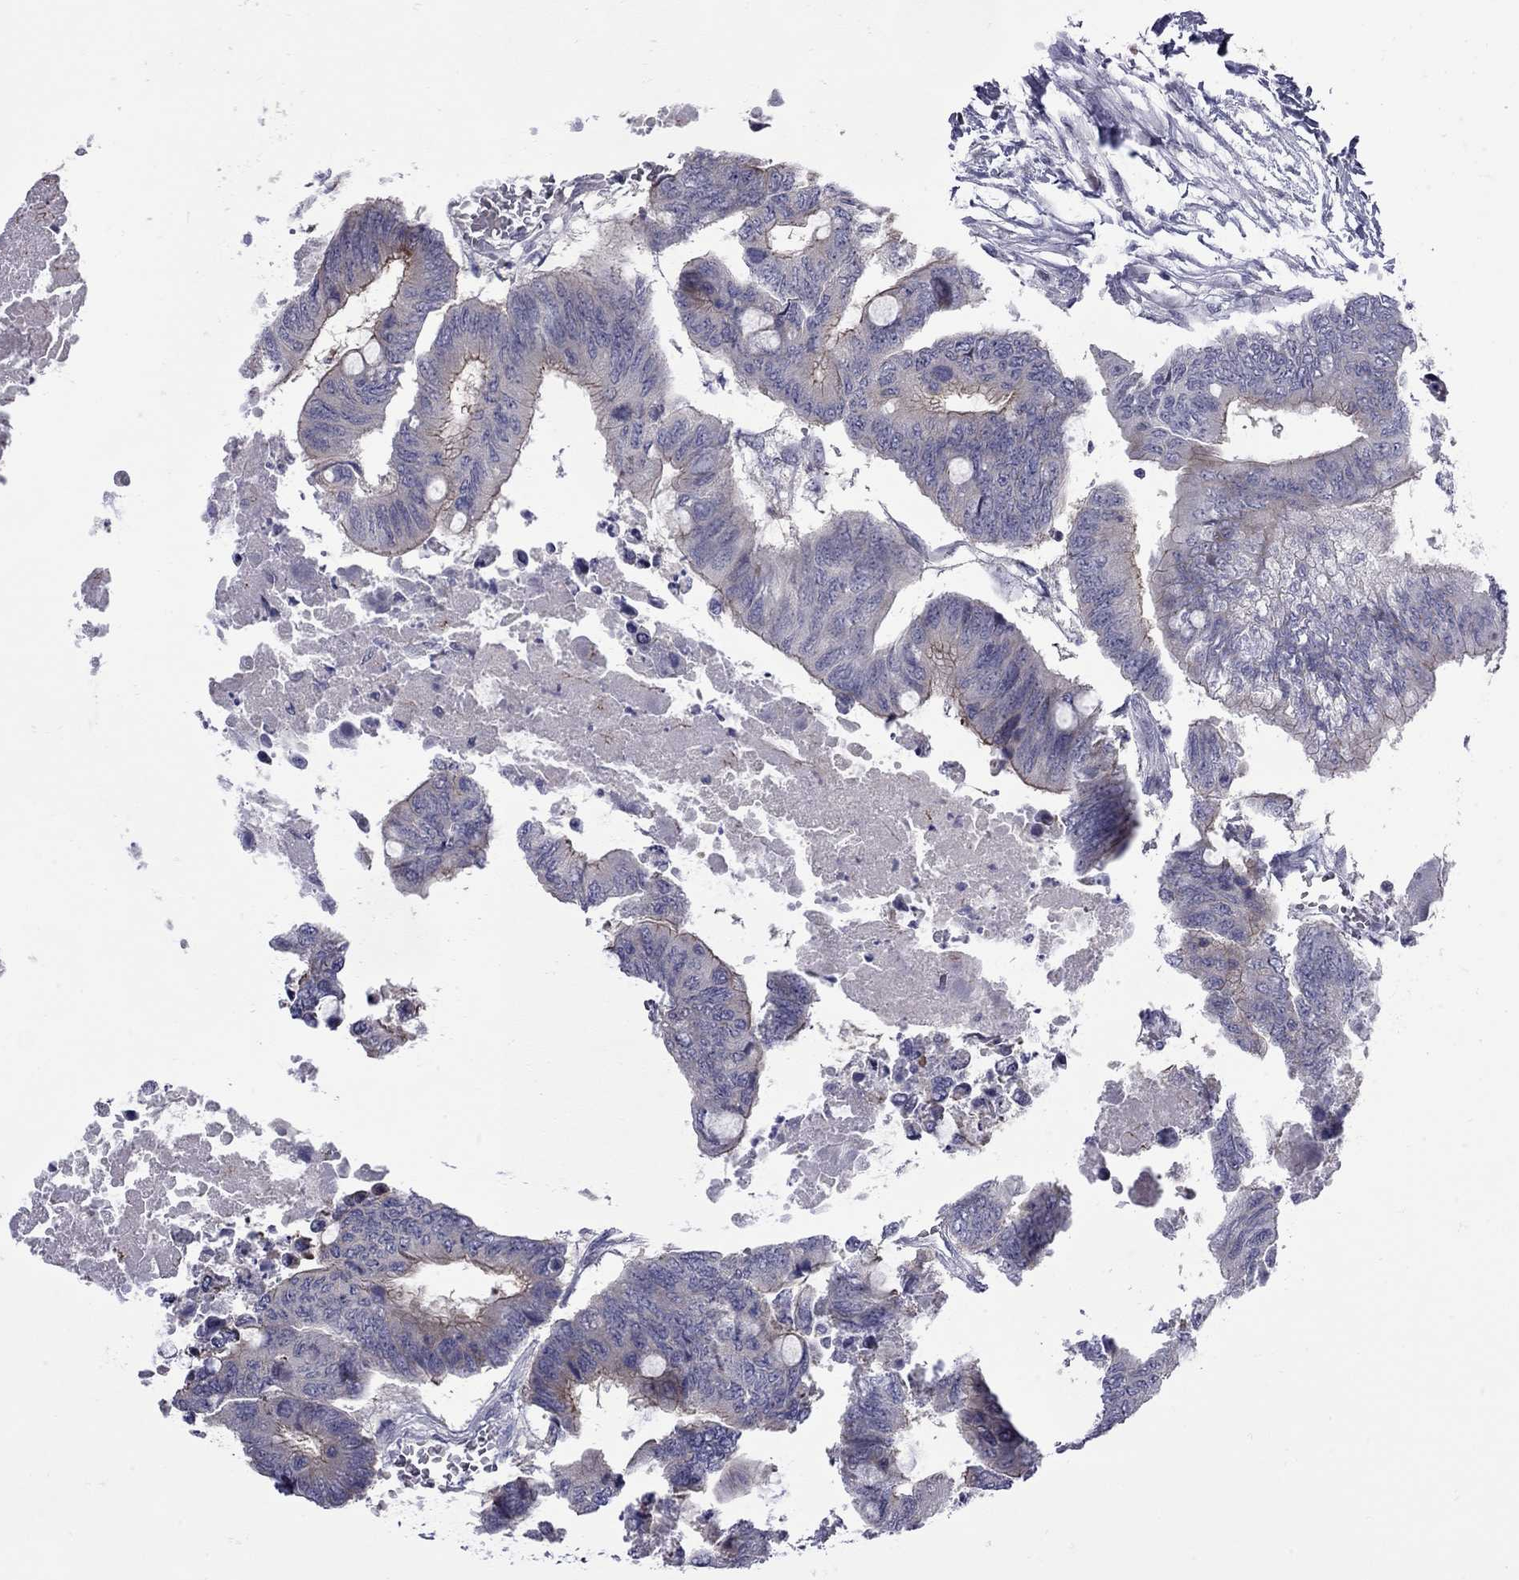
{"staining": {"intensity": "moderate", "quantity": "<25%", "location": "cytoplasmic/membranous"}, "tissue": "colorectal cancer", "cell_type": "Tumor cells", "image_type": "cancer", "snomed": [{"axis": "morphology", "description": "Normal tissue, NOS"}, {"axis": "morphology", "description": "Adenocarcinoma, NOS"}, {"axis": "topography", "description": "Rectum"}, {"axis": "topography", "description": "Peripheral nerve tissue"}], "caption": "Immunohistochemical staining of colorectal cancer (adenocarcinoma) shows moderate cytoplasmic/membranous protein positivity in about <25% of tumor cells. Ihc stains the protein in brown and the nuclei are stained blue.", "gene": "NRARP", "patient": {"sex": "male", "age": 92}}